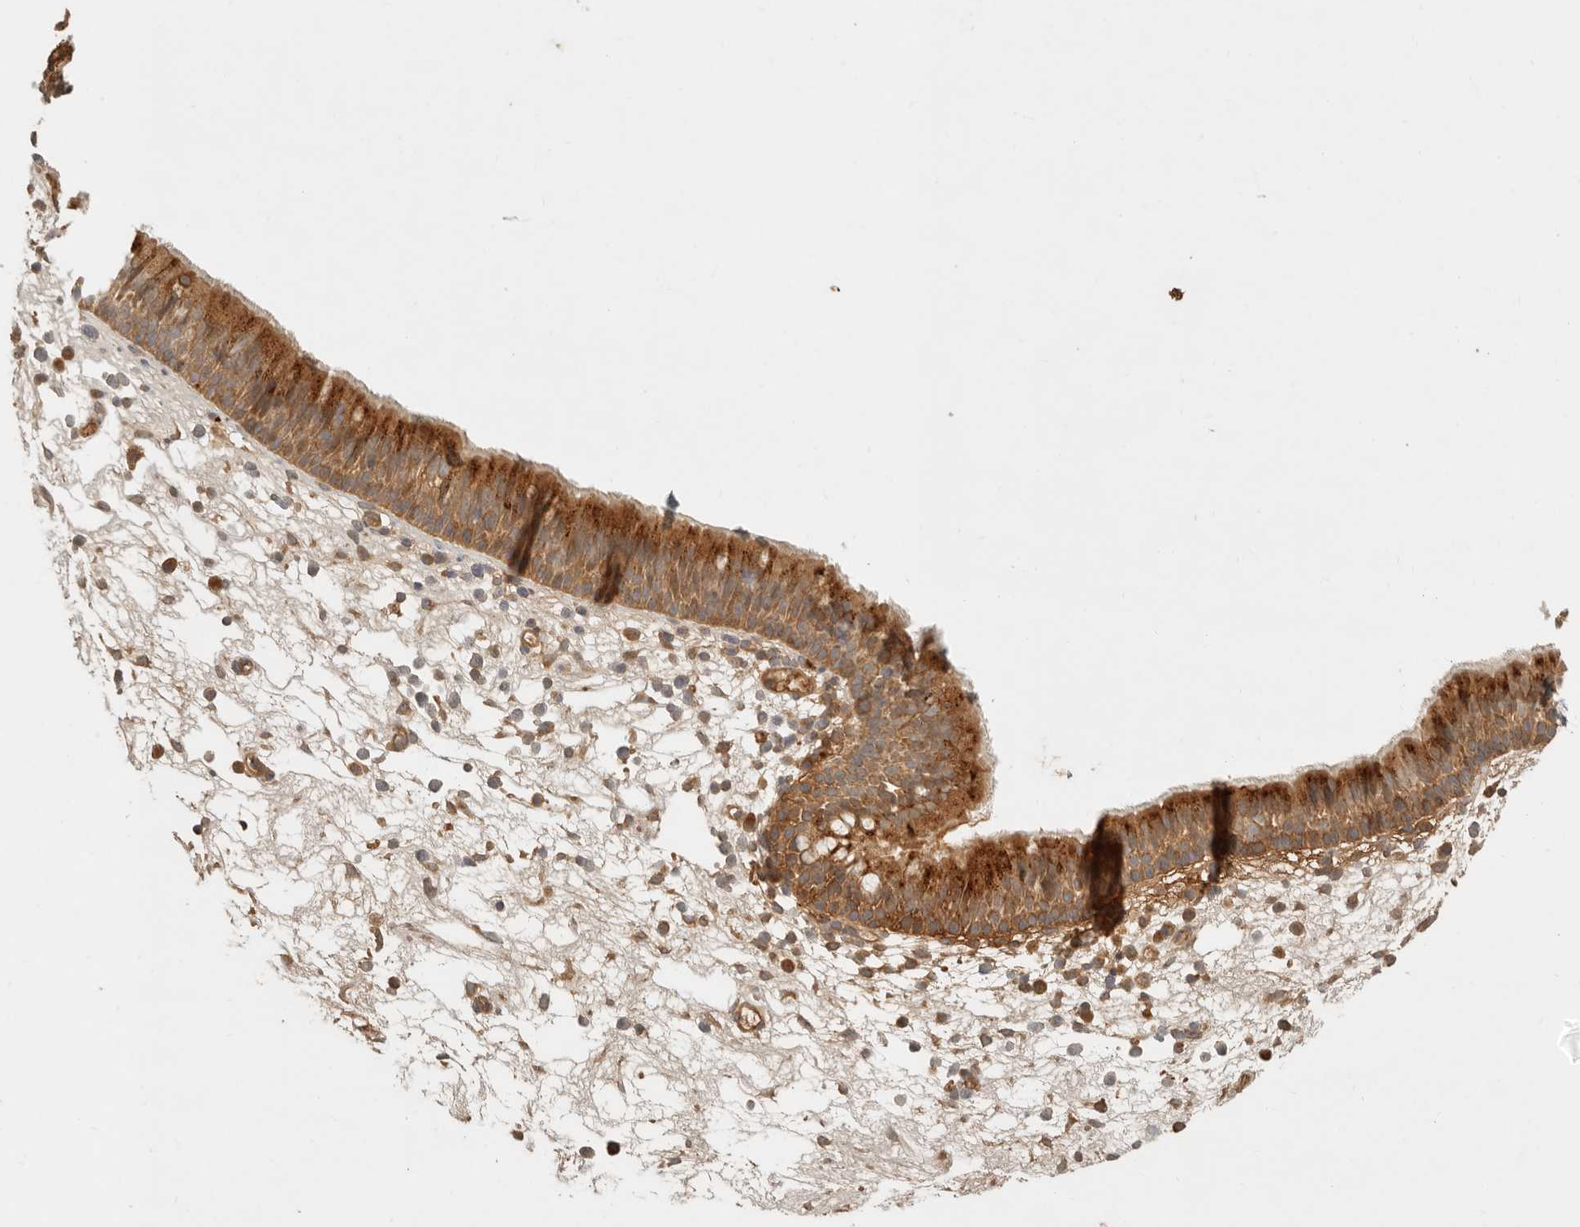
{"staining": {"intensity": "strong", "quantity": ">75%", "location": "cytoplasmic/membranous"}, "tissue": "nasopharynx", "cell_type": "Respiratory epithelial cells", "image_type": "normal", "snomed": [{"axis": "morphology", "description": "Normal tissue, NOS"}, {"axis": "morphology", "description": "Inflammation, NOS"}, {"axis": "morphology", "description": "Malignant melanoma, Metastatic site"}, {"axis": "topography", "description": "Nasopharynx"}], "caption": "Human nasopharynx stained for a protein (brown) demonstrates strong cytoplasmic/membranous positive positivity in approximately >75% of respiratory epithelial cells.", "gene": "ANKRD61", "patient": {"sex": "male", "age": 70}}